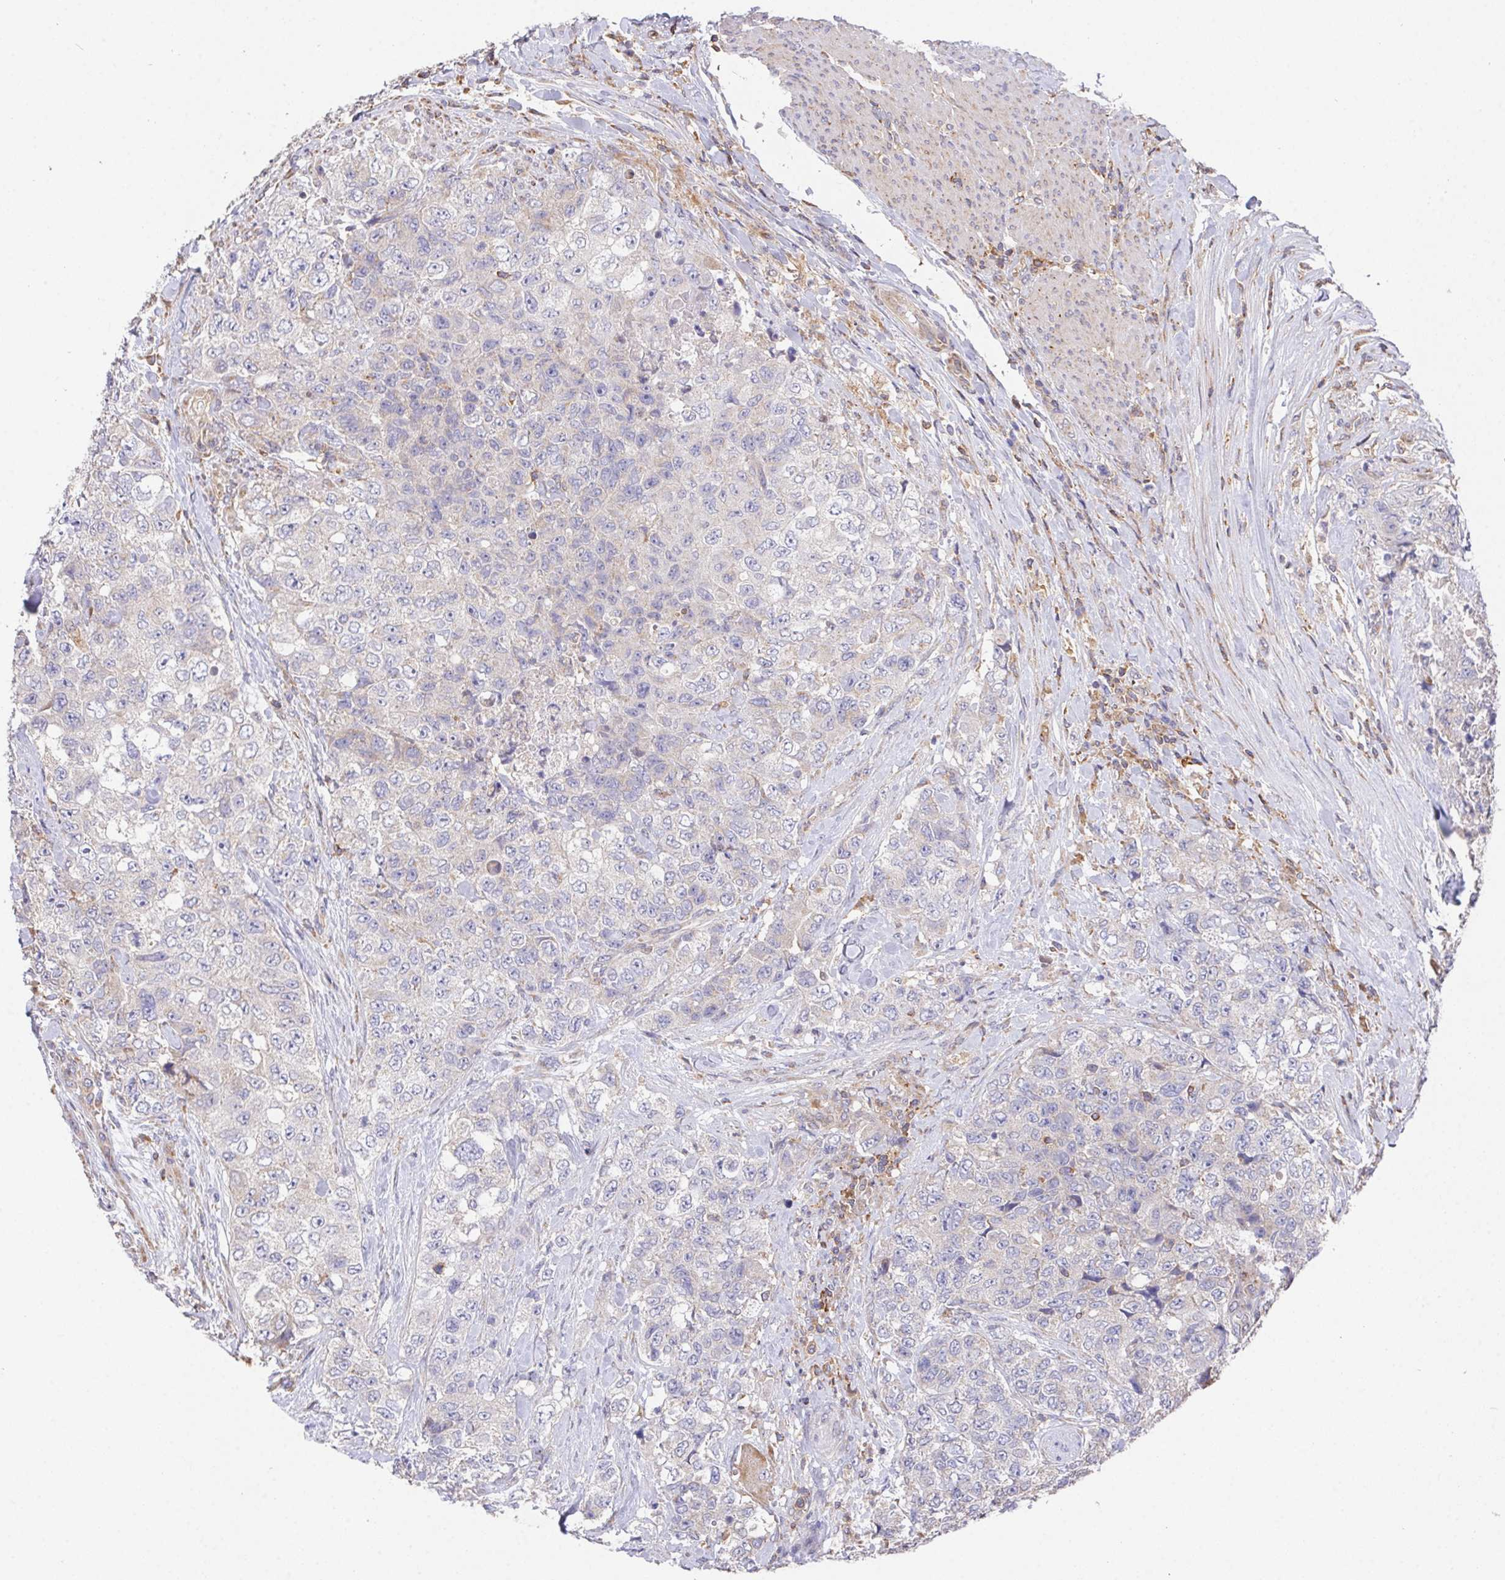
{"staining": {"intensity": "weak", "quantity": "<25%", "location": "cytoplasmic/membranous"}, "tissue": "urothelial cancer", "cell_type": "Tumor cells", "image_type": "cancer", "snomed": [{"axis": "morphology", "description": "Urothelial carcinoma, High grade"}, {"axis": "topography", "description": "Urinary bladder"}], "caption": "Immunohistochemistry (IHC) image of high-grade urothelial carcinoma stained for a protein (brown), which demonstrates no staining in tumor cells.", "gene": "FAM241A", "patient": {"sex": "female", "age": 78}}